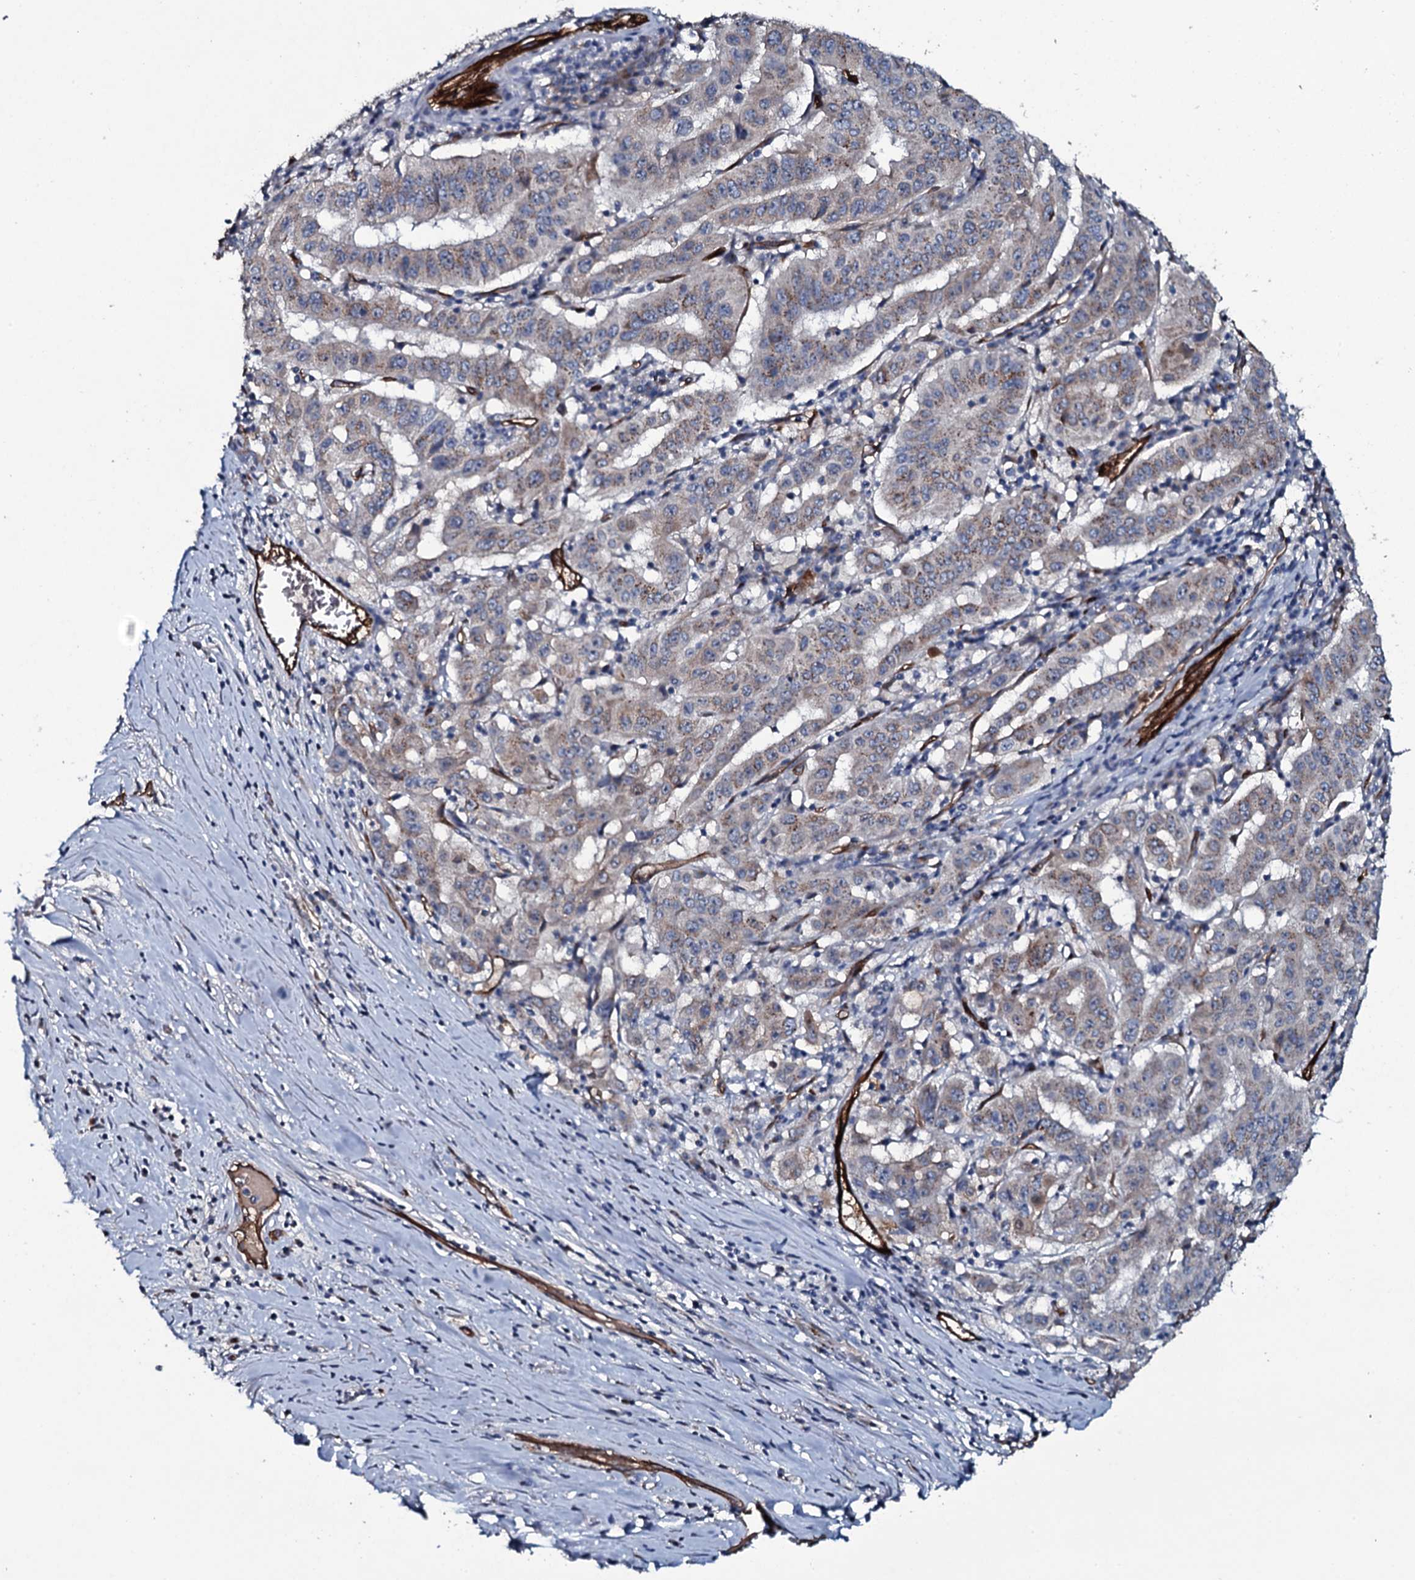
{"staining": {"intensity": "weak", "quantity": ">75%", "location": "cytoplasmic/membranous"}, "tissue": "pancreatic cancer", "cell_type": "Tumor cells", "image_type": "cancer", "snomed": [{"axis": "morphology", "description": "Adenocarcinoma, NOS"}, {"axis": "topography", "description": "Pancreas"}], "caption": "DAB immunohistochemical staining of human pancreatic cancer (adenocarcinoma) displays weak cytoplasmic/membranous protein positivity in approximately >75% of tumor cells.", "gene": "CLEC14A", "patient": {"sex": "male", "age": 63}}